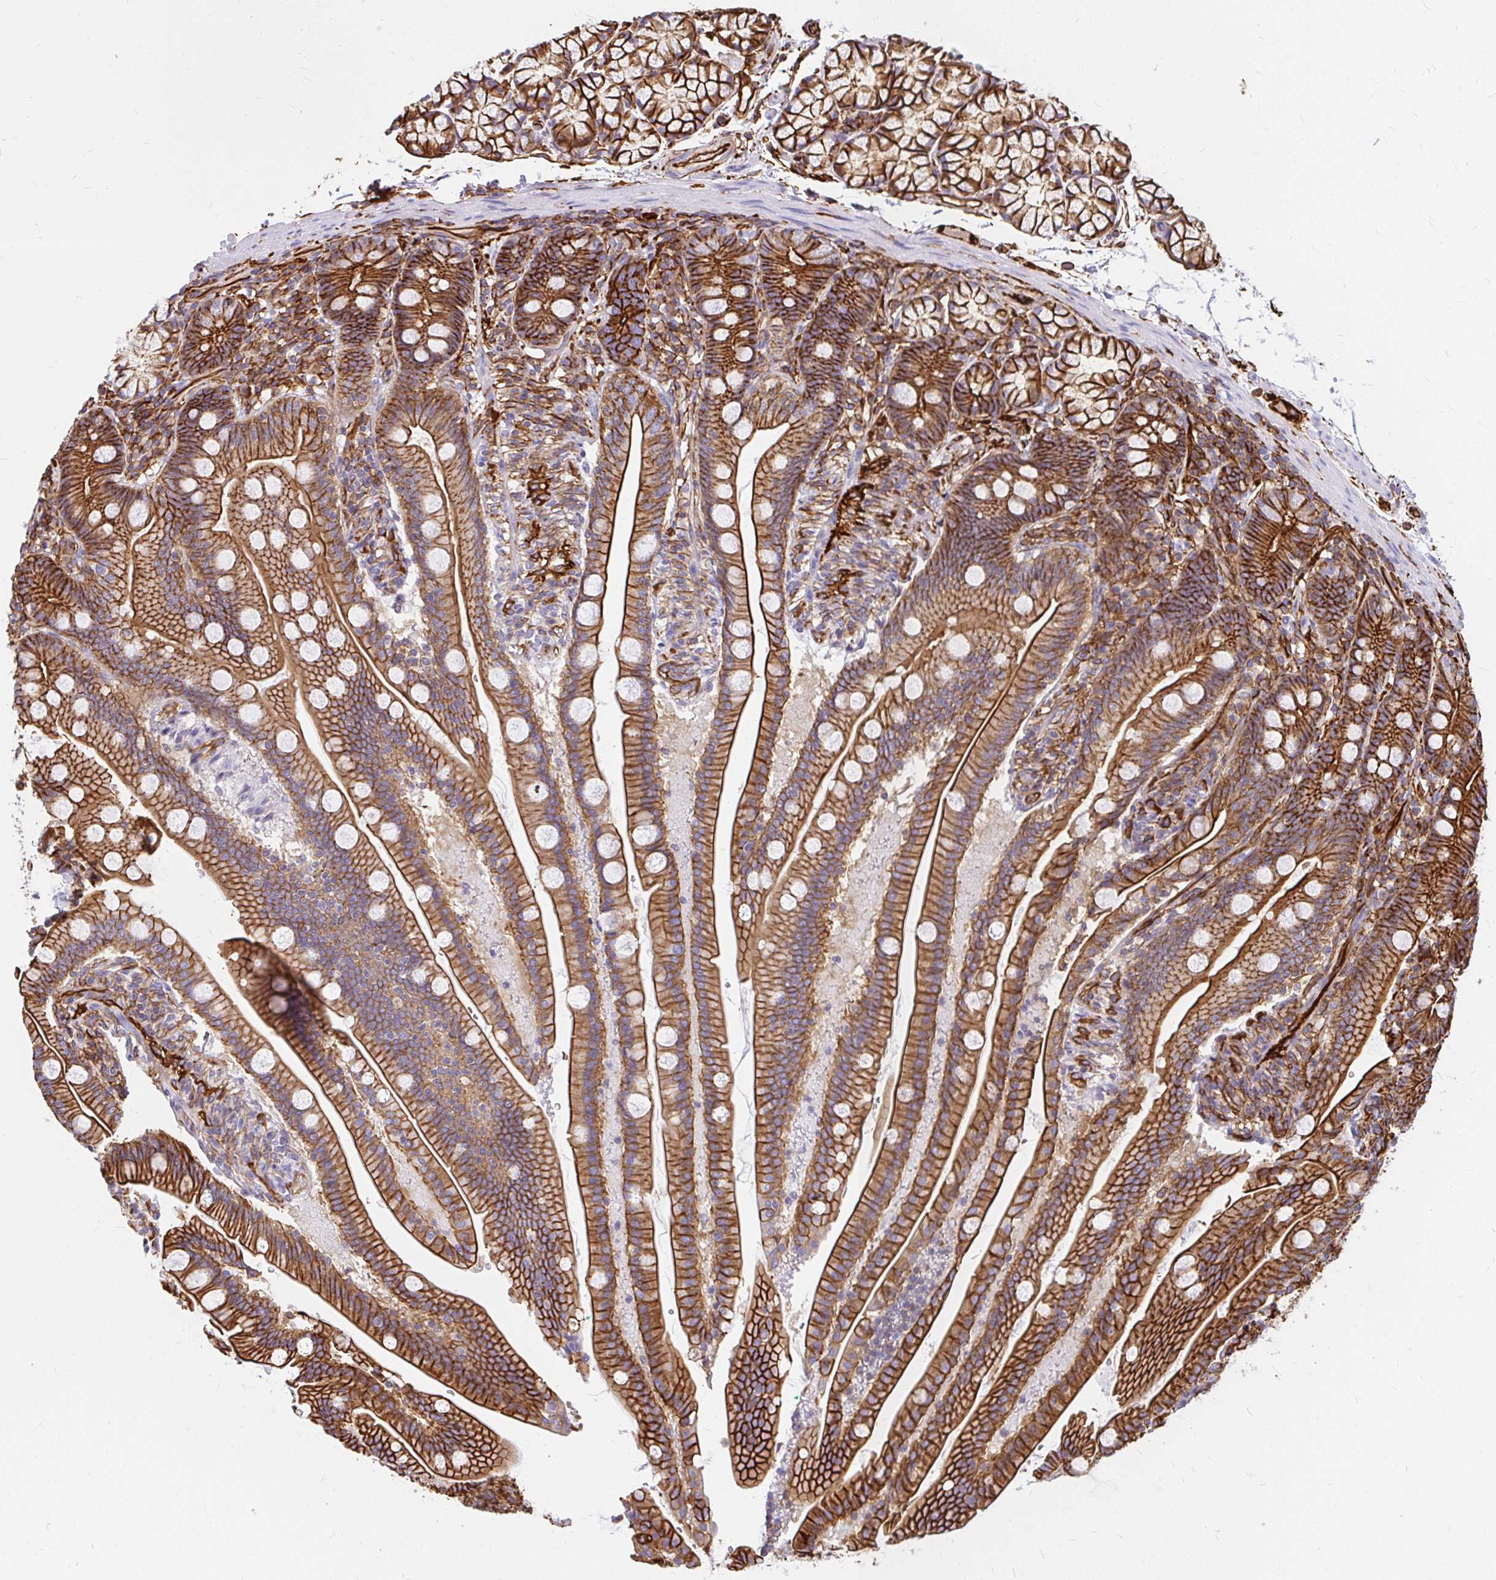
{"staining": {"intensity": "strong", "quantity": ">75%", "location": "cytoplasmic/membranous"}, "tissue": "duodenum", "cell_type": "Glandular cells", "image_type": "normal", "snomed": [{"axis": "morphology", "description": "Normal tissue, NOS"}, {"axis": "topography", "description": "Duodenum"}], "caption": "Immunohistochemical staining of normal duodenum shows strong cytoplasmic/membranous protein expression in about >75% of glandular cells. Nuclei are stained in blue.", "gene": "MAP1LC3B2", "patient": {"sex": "female", "age": 67}}